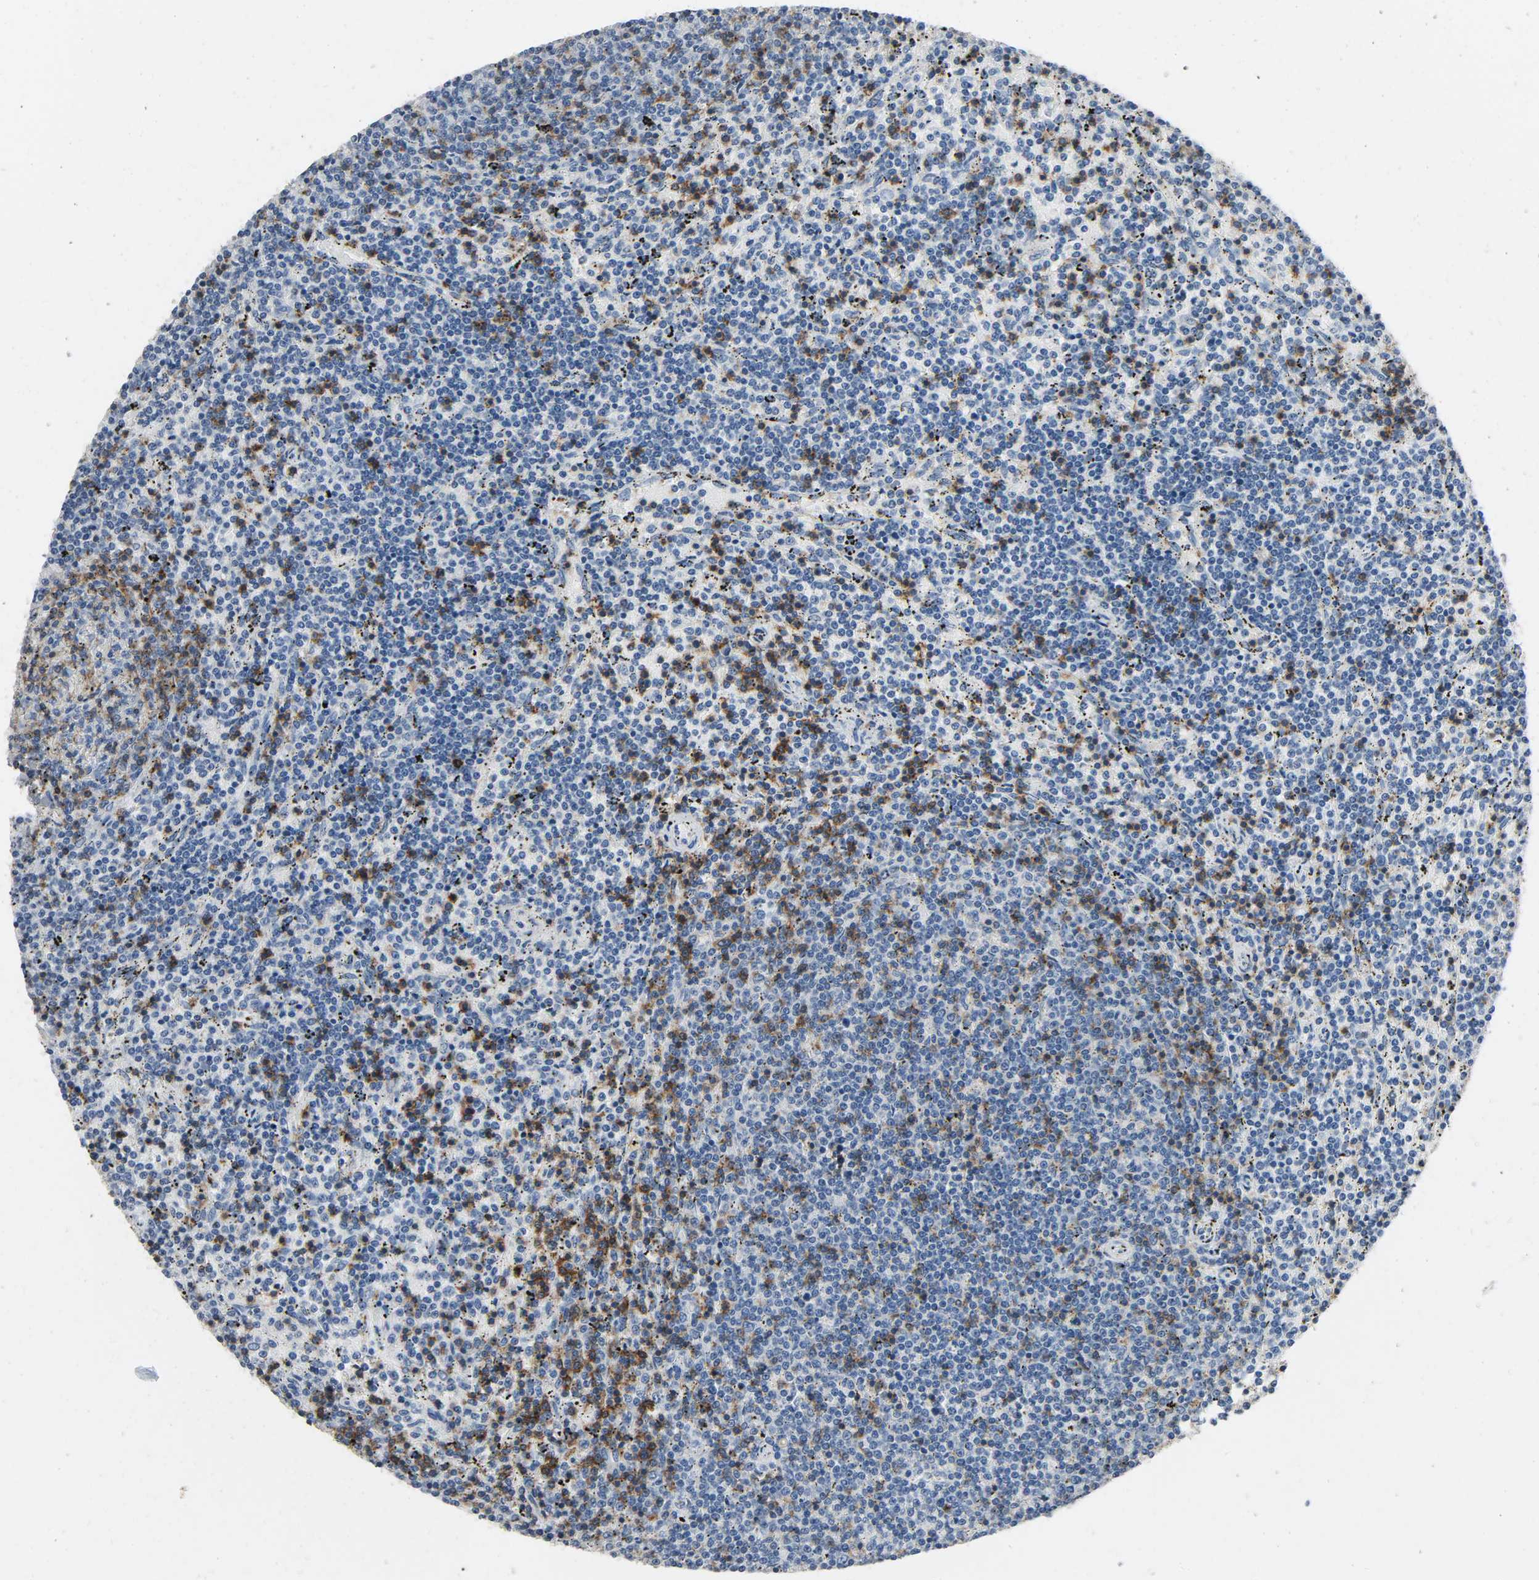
{"staining": {"intensity": "moderate", "quantity": "25%-75%", "location": "cytoplasmic/membranous"}, "tissue": "lymphoma", "cell_type": "Tumor cells", "image_type": "cancer", "snomed": [{"axis": "morphology", "description": "Malignant lymphoma, non-Hodgkin's type, Low grade"}, {"axis": "topography", "description": "Spleen"}], "caption": "High-power microscopy captured an immunohistochemistry micrograph of lymphoma, revealing moderate cytoplasmic/membranous staining in about 25%-75% of tumor cells.", "gene": "LCK", "patient": {"sex": "female", "age": 50}}